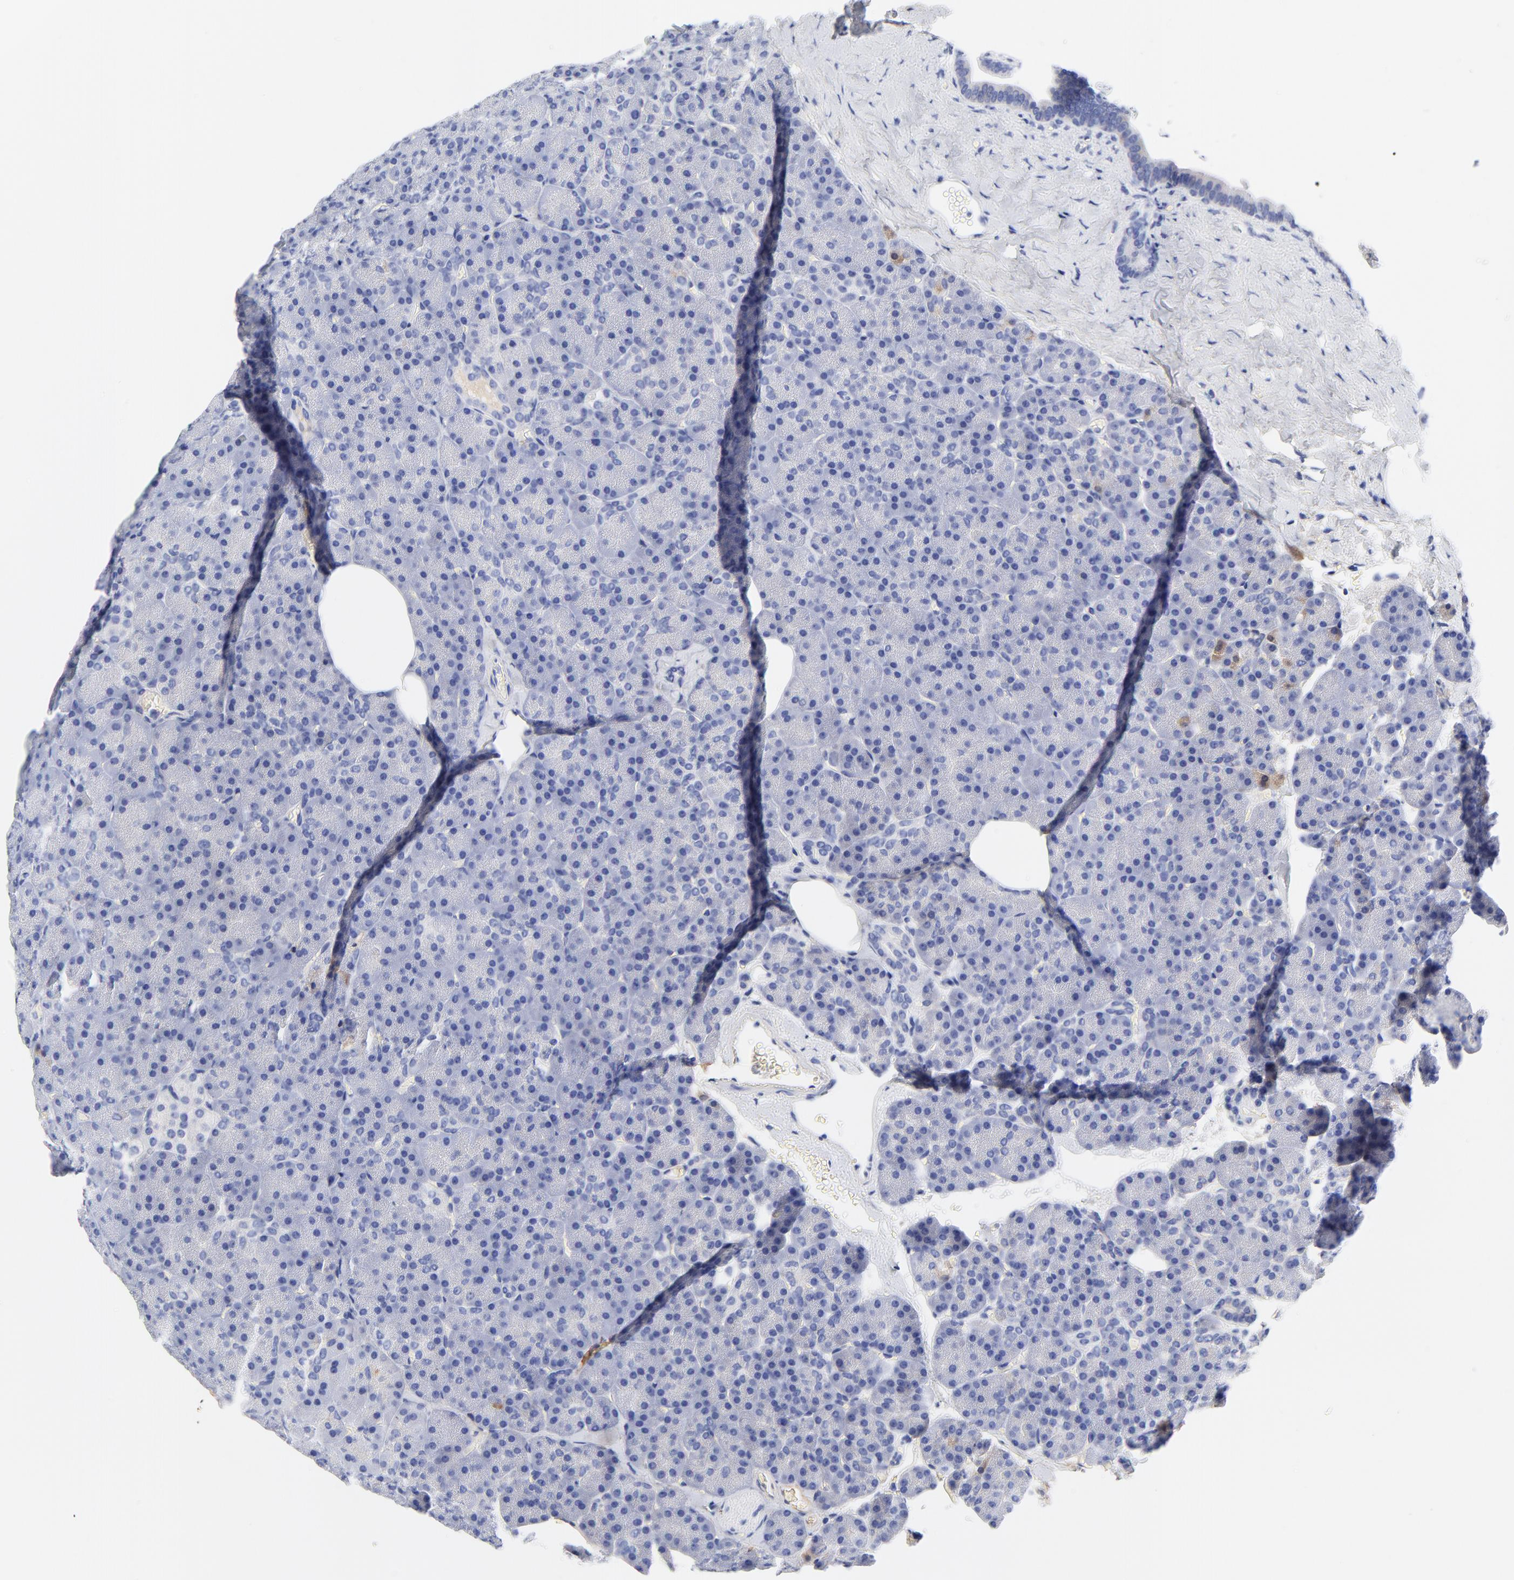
{"staining": {"intensity": "negative", "quantity": "none", "location": "none"}, "tissue": "pancreas", "cell_type": "Exocrine glandular cells", "image_type": "normal", "snomed": [{"axis": "morphology", "description": "Normal tissue, NOS"}, {"axis": "topography", "description": "Pancreas"}], "caption": "Exocrine glandular cells are negative for protein expression in unremarkable human pancreas. Brightfield microscopy of IHC stained with DAB (brown) and hematoxylin (blue), captured at high magnification.", "gene": "IGLV3", "patient": {"sex": "female", "age": 35}}